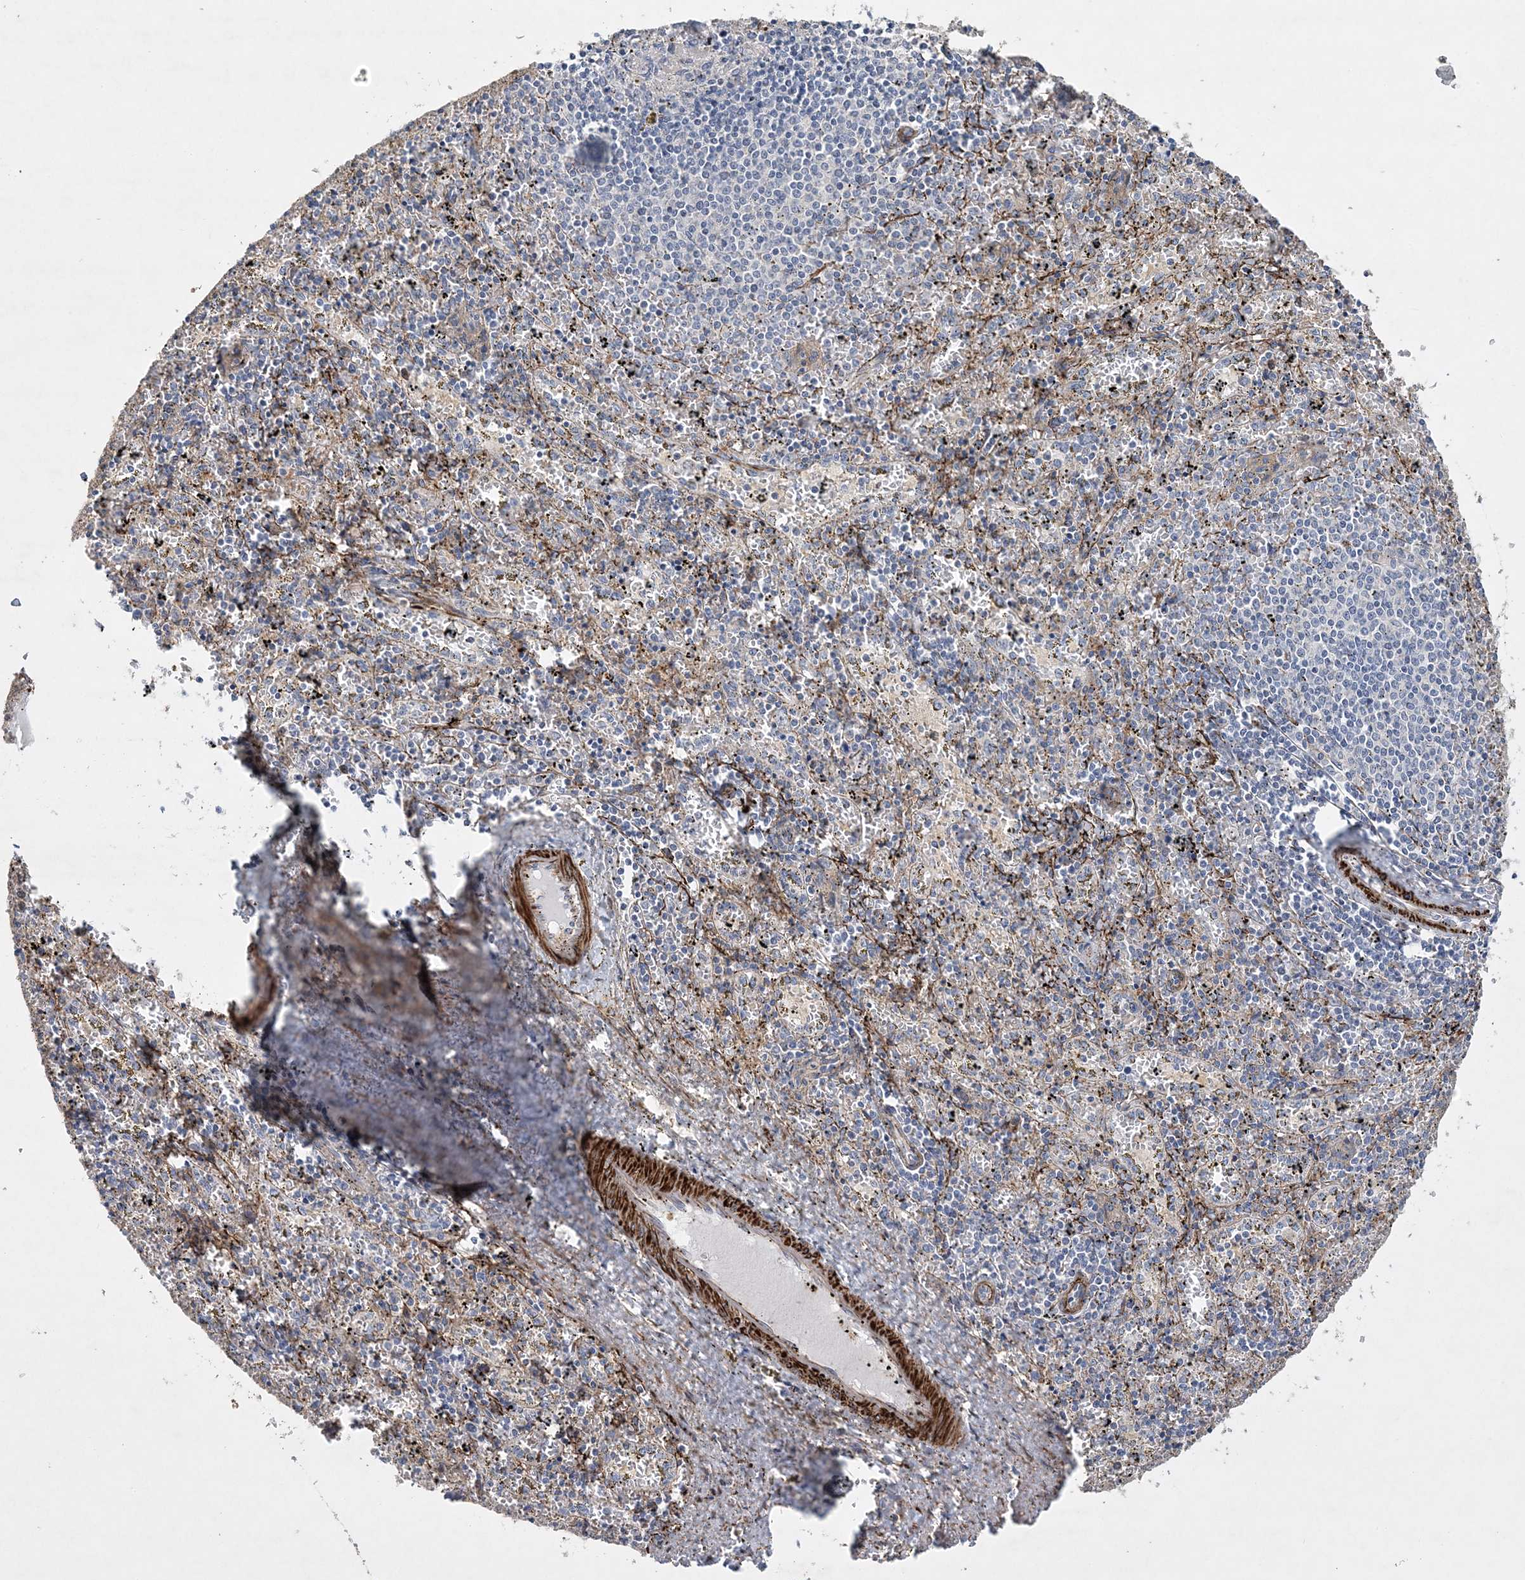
{"staining": {"intensity": "negative", "quantity": "none", "location": "none"}, "tissue": "spleen", "cell_type": "Cells in red pulp", "image_type": "normal", "snomed": [{"axis": "morphology", "description": "Normal tissue, NOS"}, {"axis": "topography", "description": "Spleen"}], "caption": "Cells in red pulp are negative for protein expression in benign human spleen. Nuclei are stained in blue.", "gene": "ARSJ", "patient": {"sex": "male", "age": 11}}